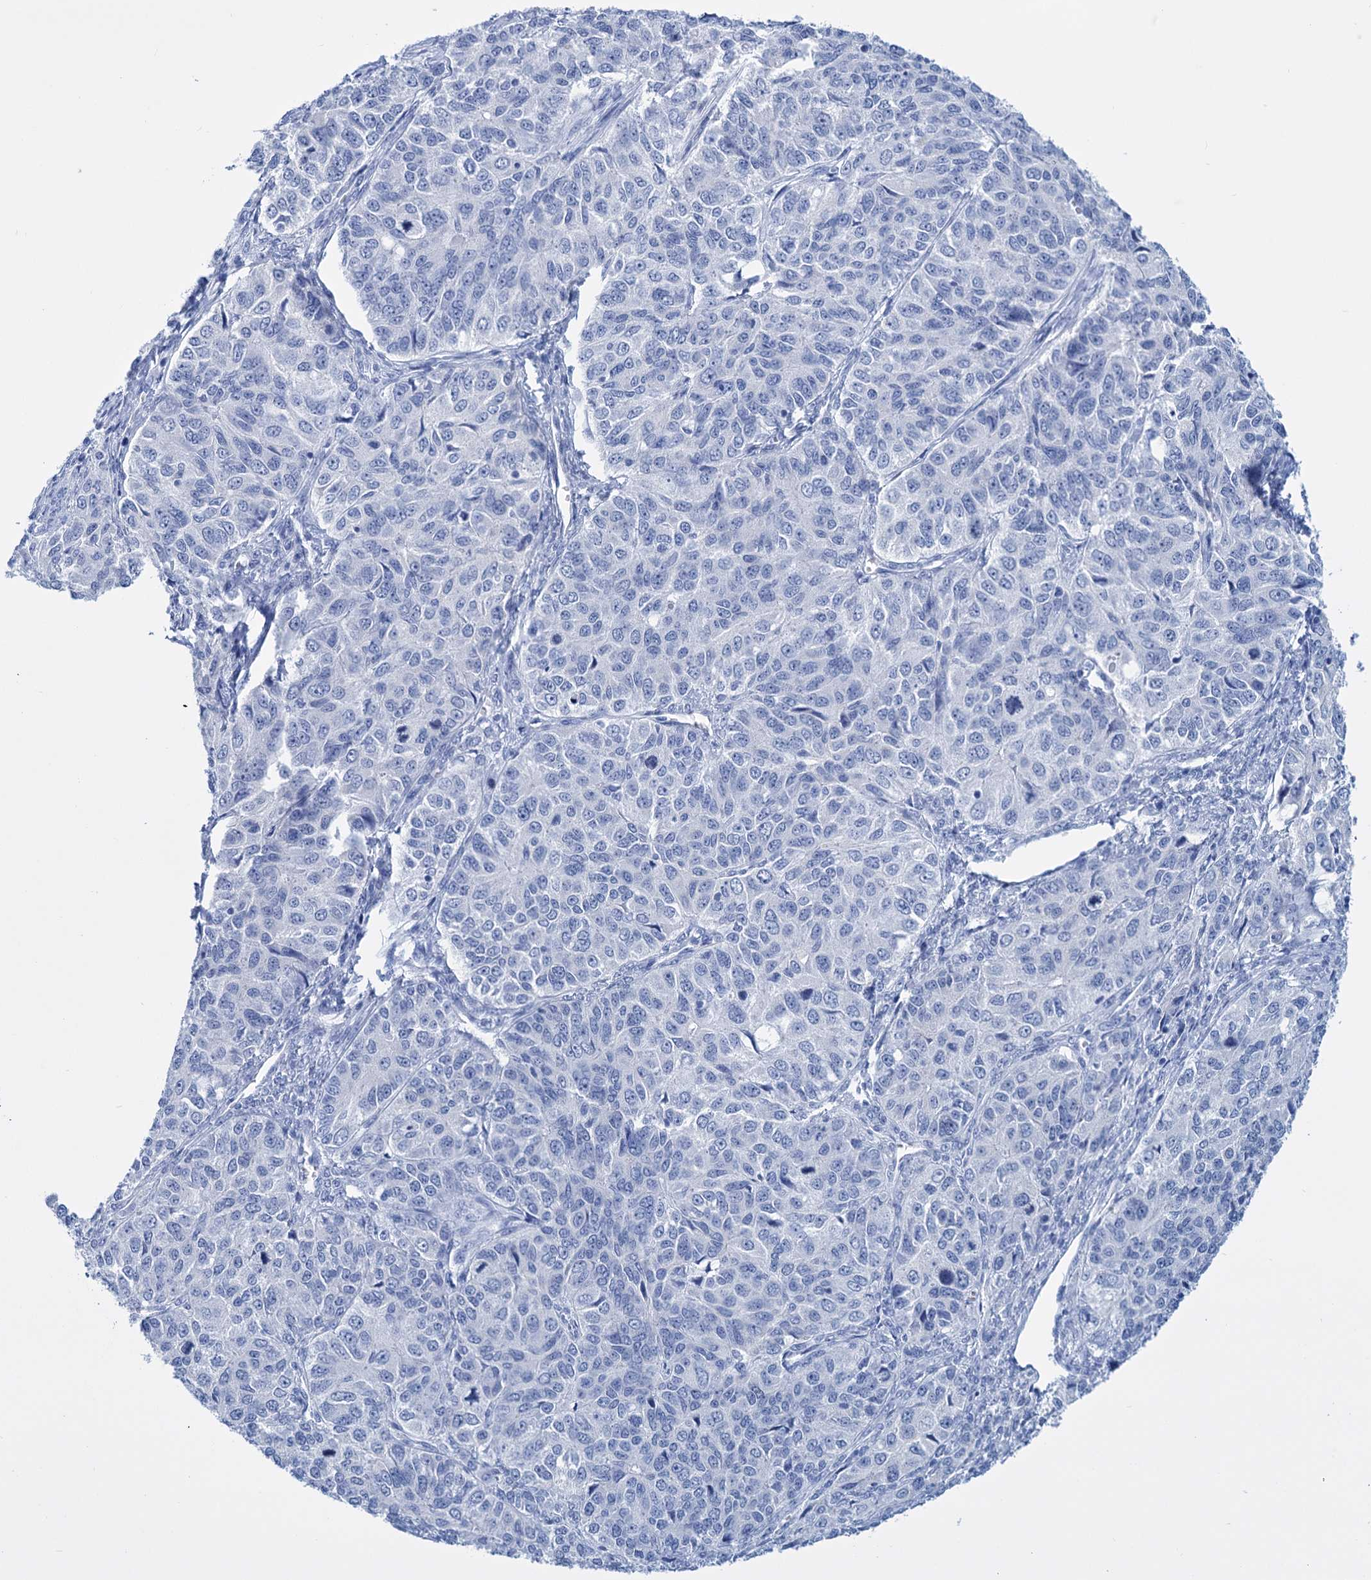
{"staining": {"intensity": "negative", "quantity": "none", "location": "none"}, "tissue": "ovarian cancer", "cell_type": "Tumor cells", "image_type": "cancer", "snomed": [{"axis": "morphology", "description": "Carcinoma, endometroid"}, {"axis": "topography", "description": "Ovary"}], "caption": "Immunohistochemistry of ovarian cancer (endometroid carcinoma) reveals no staining in tumor cells.", "gene": "FBXW12", "patient": {"sex": "female", "age": 51}}